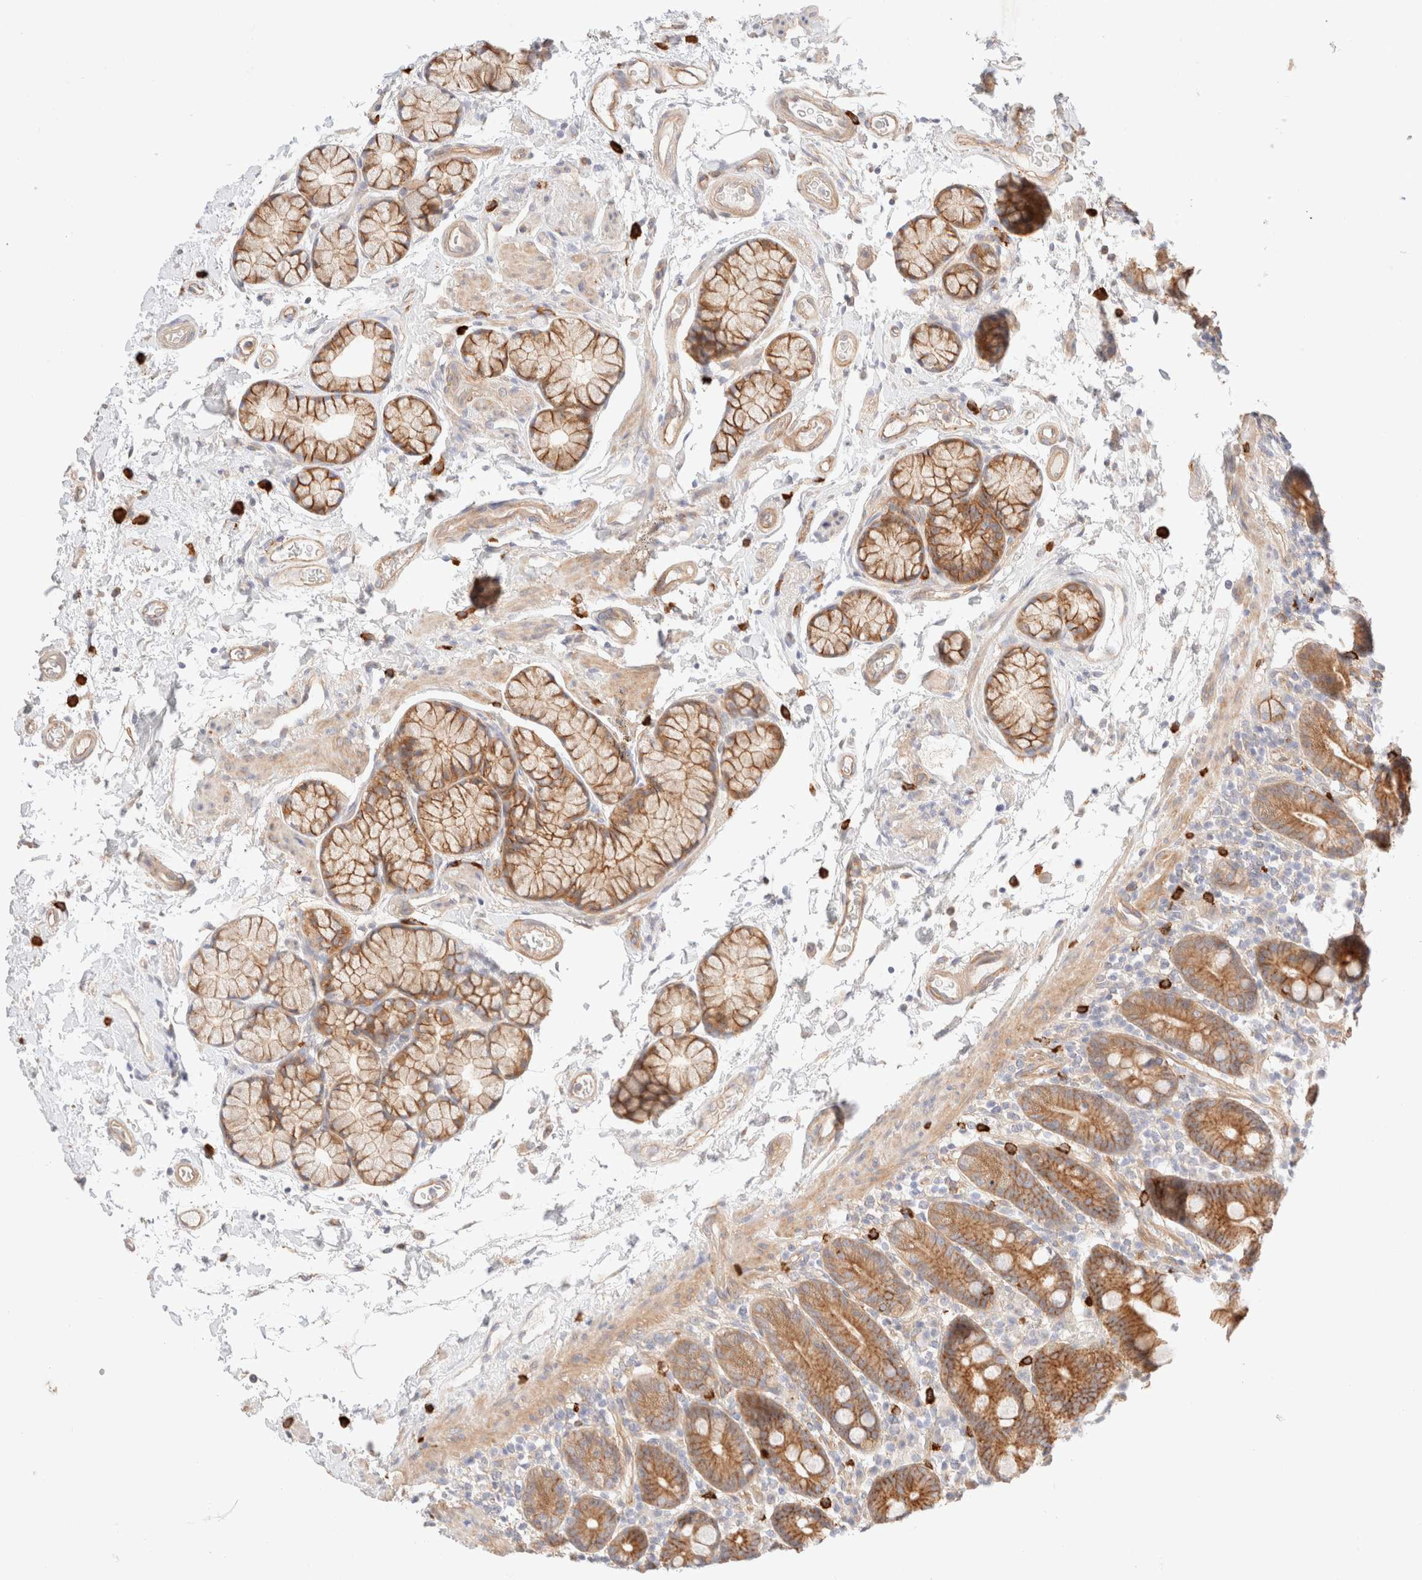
{"staining": {"intensity": "strong", "quantity": ">75%", "location": "cytoplasmic/membranous"}, "tissue": "duodenum", "cell_type": "Glandular cells", "image_type": "normal", "snomed": [{"axis": "morphology", "description": "Normal tissue, NOS"}, {"axis": "topography", "description": "Small intestine, NOS"}], "caption": "Duodenum stained with a brown dye reveals strong cytoplasmic/membranous positive staining in approximately >75% of glandular cells.", "gene": "NIBAN2", "patient": {"sex": "female", "age": 71}}